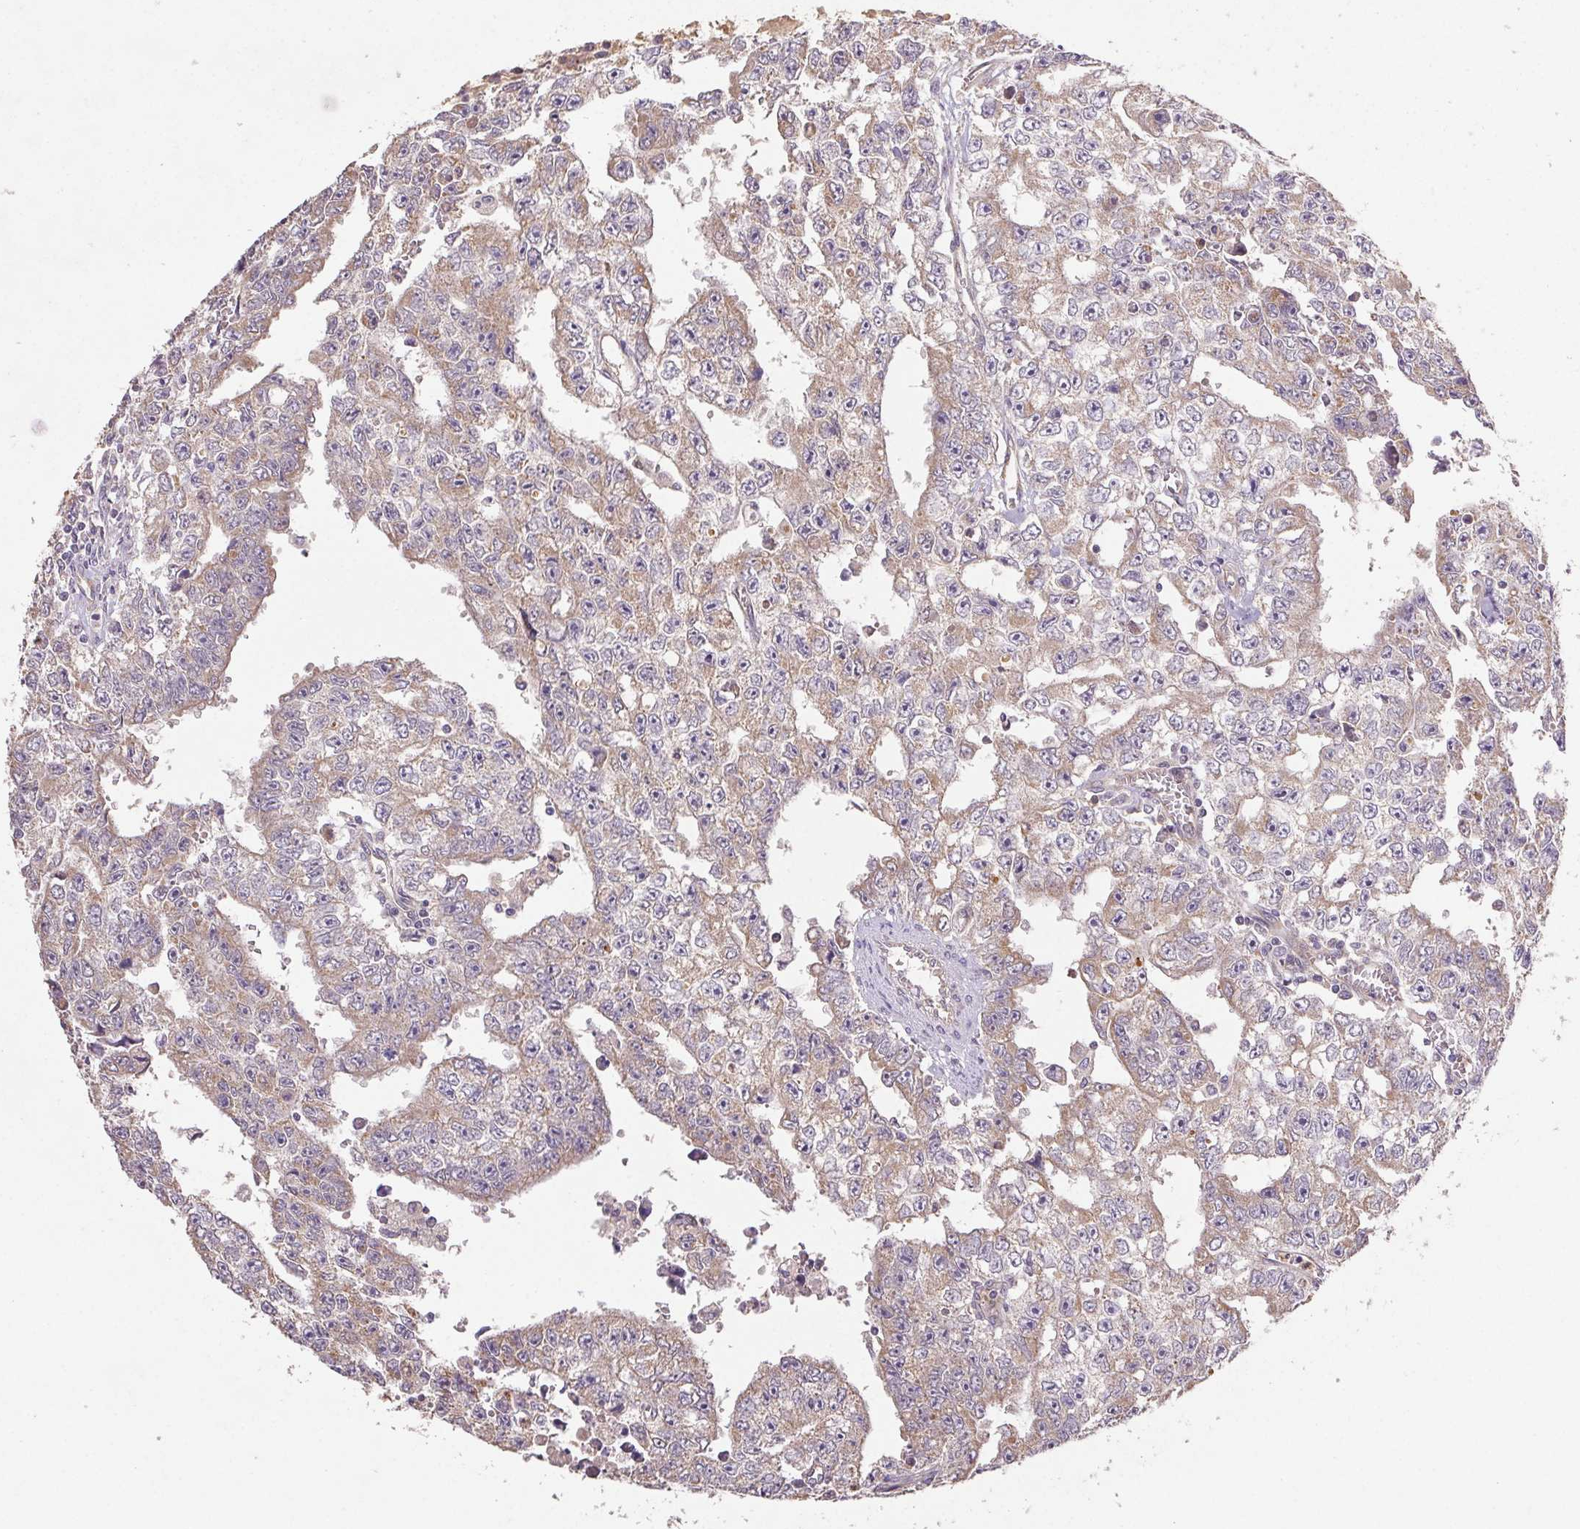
{"staining": {"intensity": "moderate", "quantity": "25%-75%", "location": "cytoplasmic/membranous"}, "tissue": "testis cancer", "cell_type": "Tumor cells", "image_type": "cancer", "snomed": [{"axis": "morphology", "description": "Carcinoma, Embryonal, NOS"}, {"axis": "morphology", "description": "Teratoma, malignant, NOS"}, {"axis": "topography", "description": "Testis"}], "caption": "Moderate cytoplasmic/membranous protein expression is identified in approximately 25%-75% of tumor cells in testis cancer. The protein of interest is shown in brown color, while the nuclei are stained blue.", "gene": "RAB11A", "patient": {"sex": "male", "age": 24}}